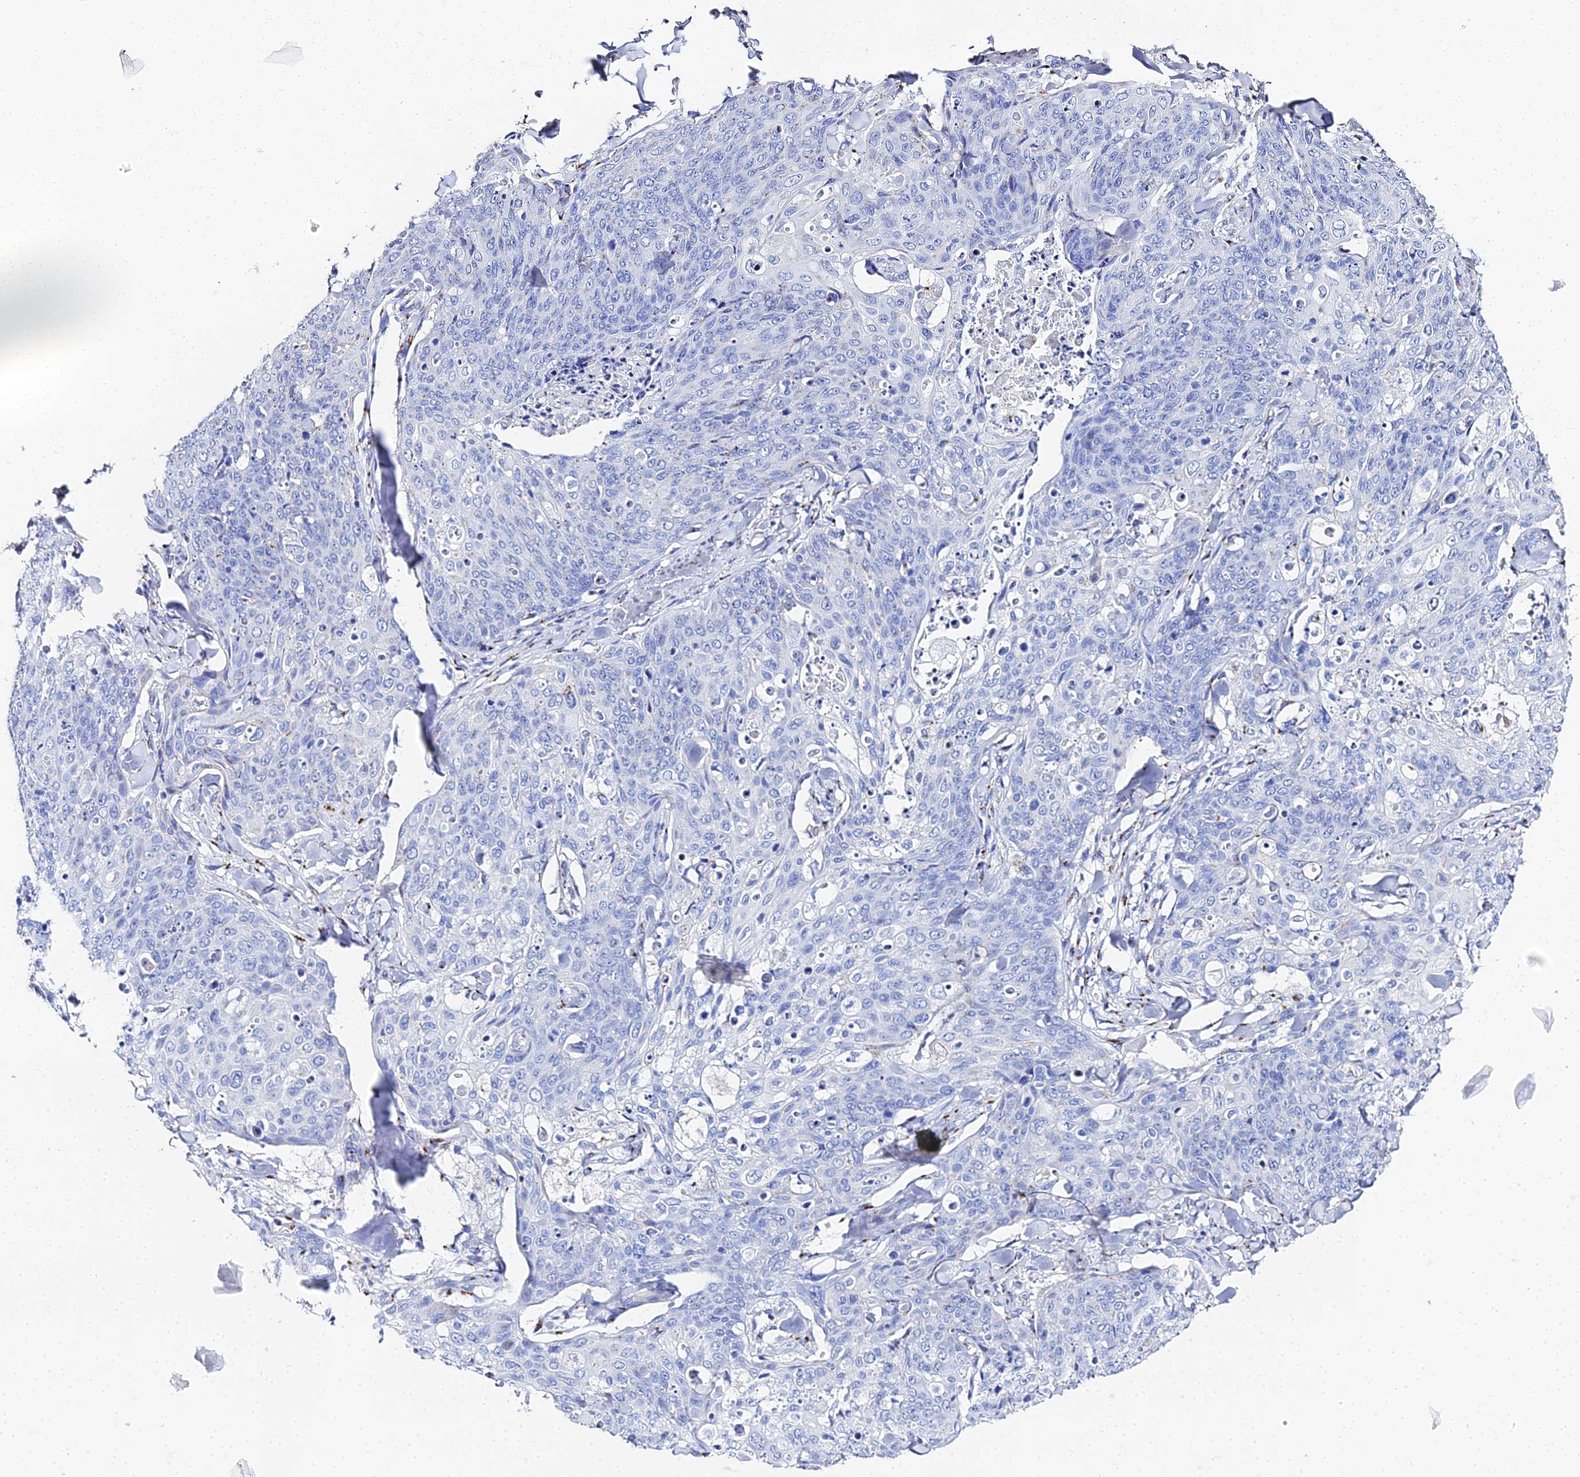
{"staining": {"intensity": "negative", "quantity": "none", "location": "none"}, "tissue": "skin cancer", "cell_type": "Tumor cells", "image_type": "cancer", "snomed": [{"axis": "morphology", "description": "Squamous cell carcinoma, NOS"}, {"axis": "topography", "description": "Skin"}, {"axis": "topography", "description": "Vulva"}], "caption": "Immunohistochemistry (IHC) image of neoplastic tissue: human skin squamous cell carcinoma stained with DAB exhibits no significant protein positivity in tumor cells.", "gene": "ENSG00000268674", "patient": {"sex": "female", "age": 85}}